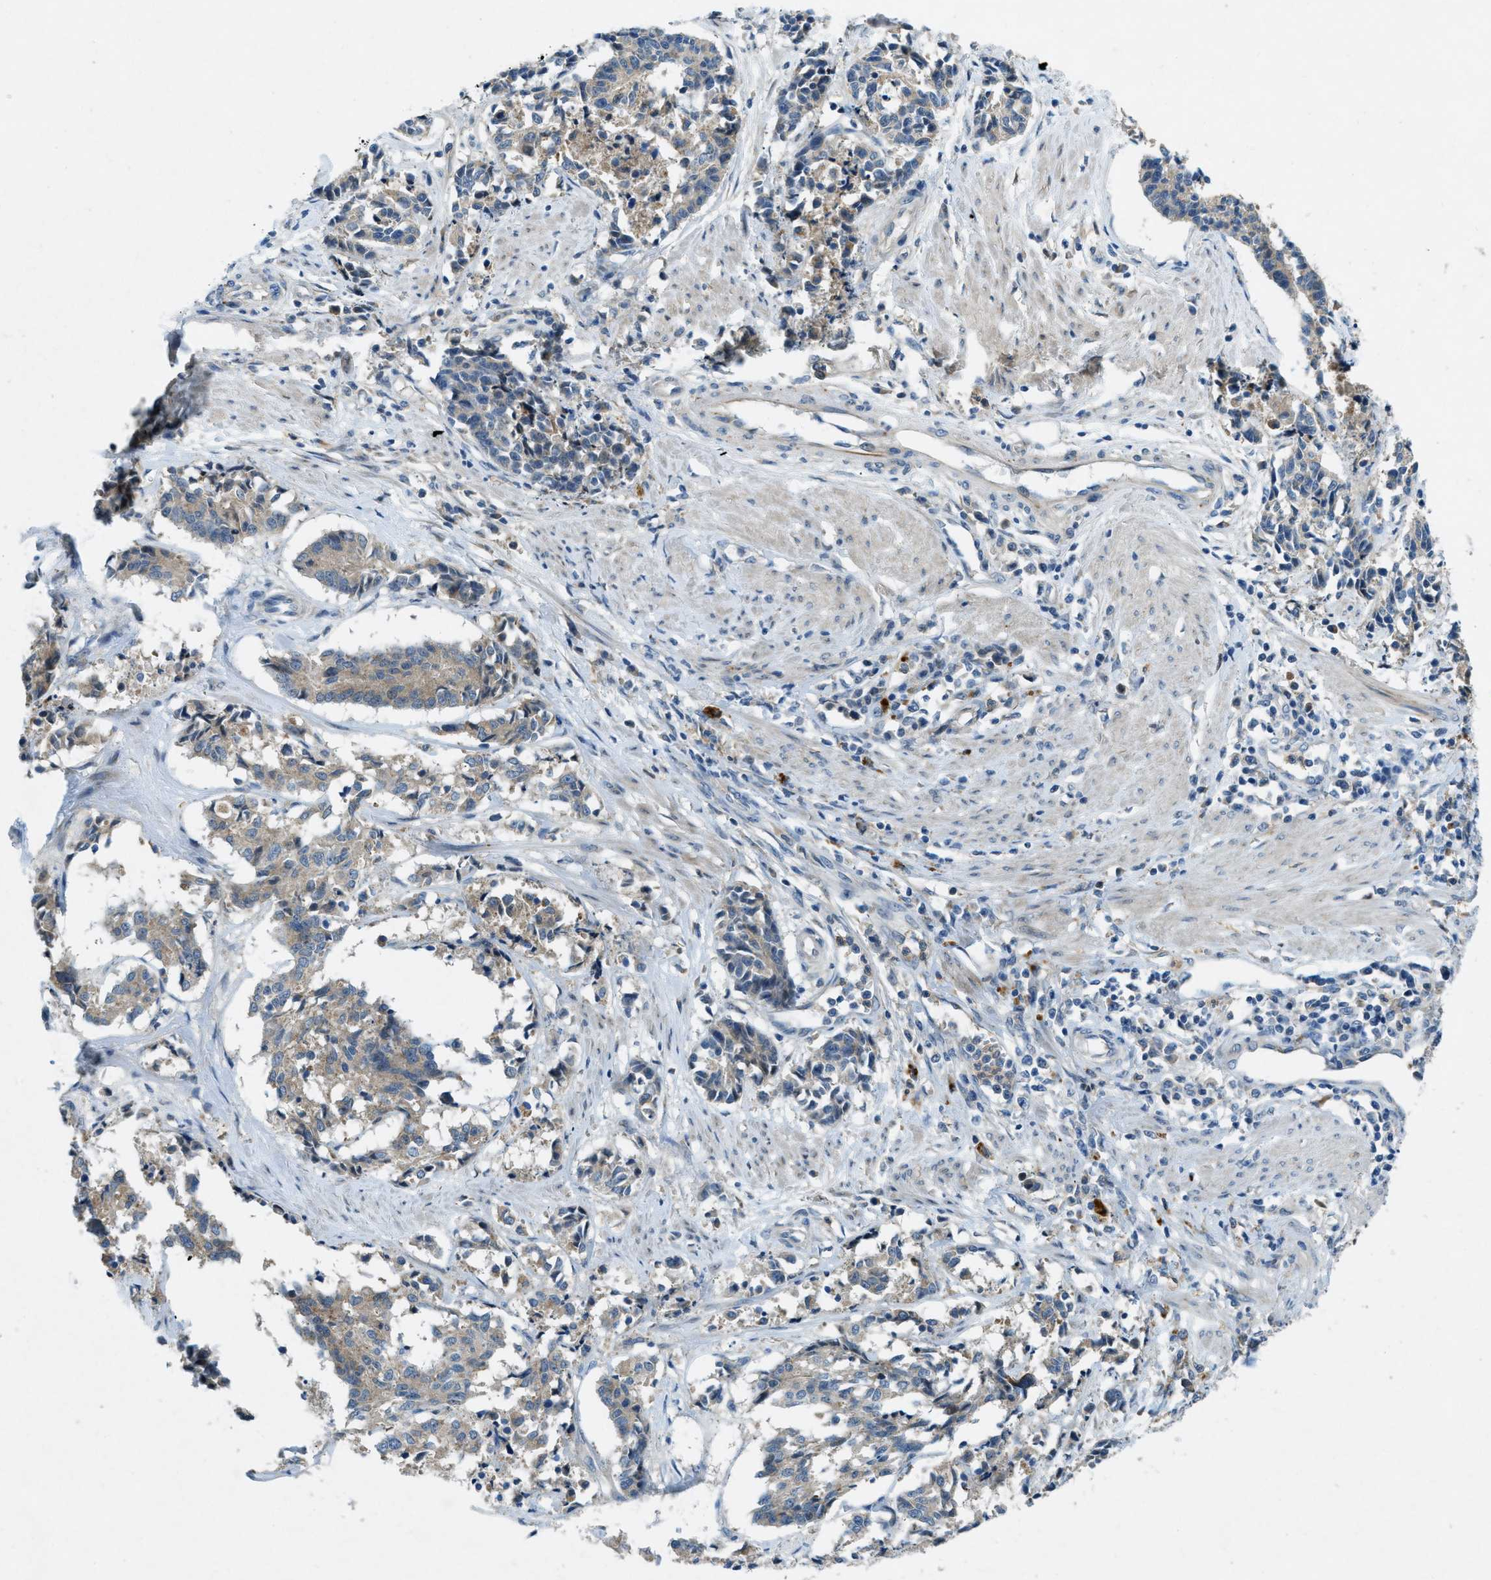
{"staining": {"intensity": "weak", "quantity": "25%-75%", "location": "cytoplasmic/membranous"}, "tissue": "cervical cancer", "cell_type": "Tumor cells", "image_type": "cancer", "snomed": [{"axis": "morphology", "description": "Squamous cell carcinoma, NOS"}, {"axis": "topography", "description": "Cervix"}], "caption": "Weak cytoplasmic/membranous protein staining is appreciated in about 25%-75% of tumor cells in squamous cell carcinoma (cervical).", "gene": "SNX14", "patient": {"sex": "female", "age": 35}}